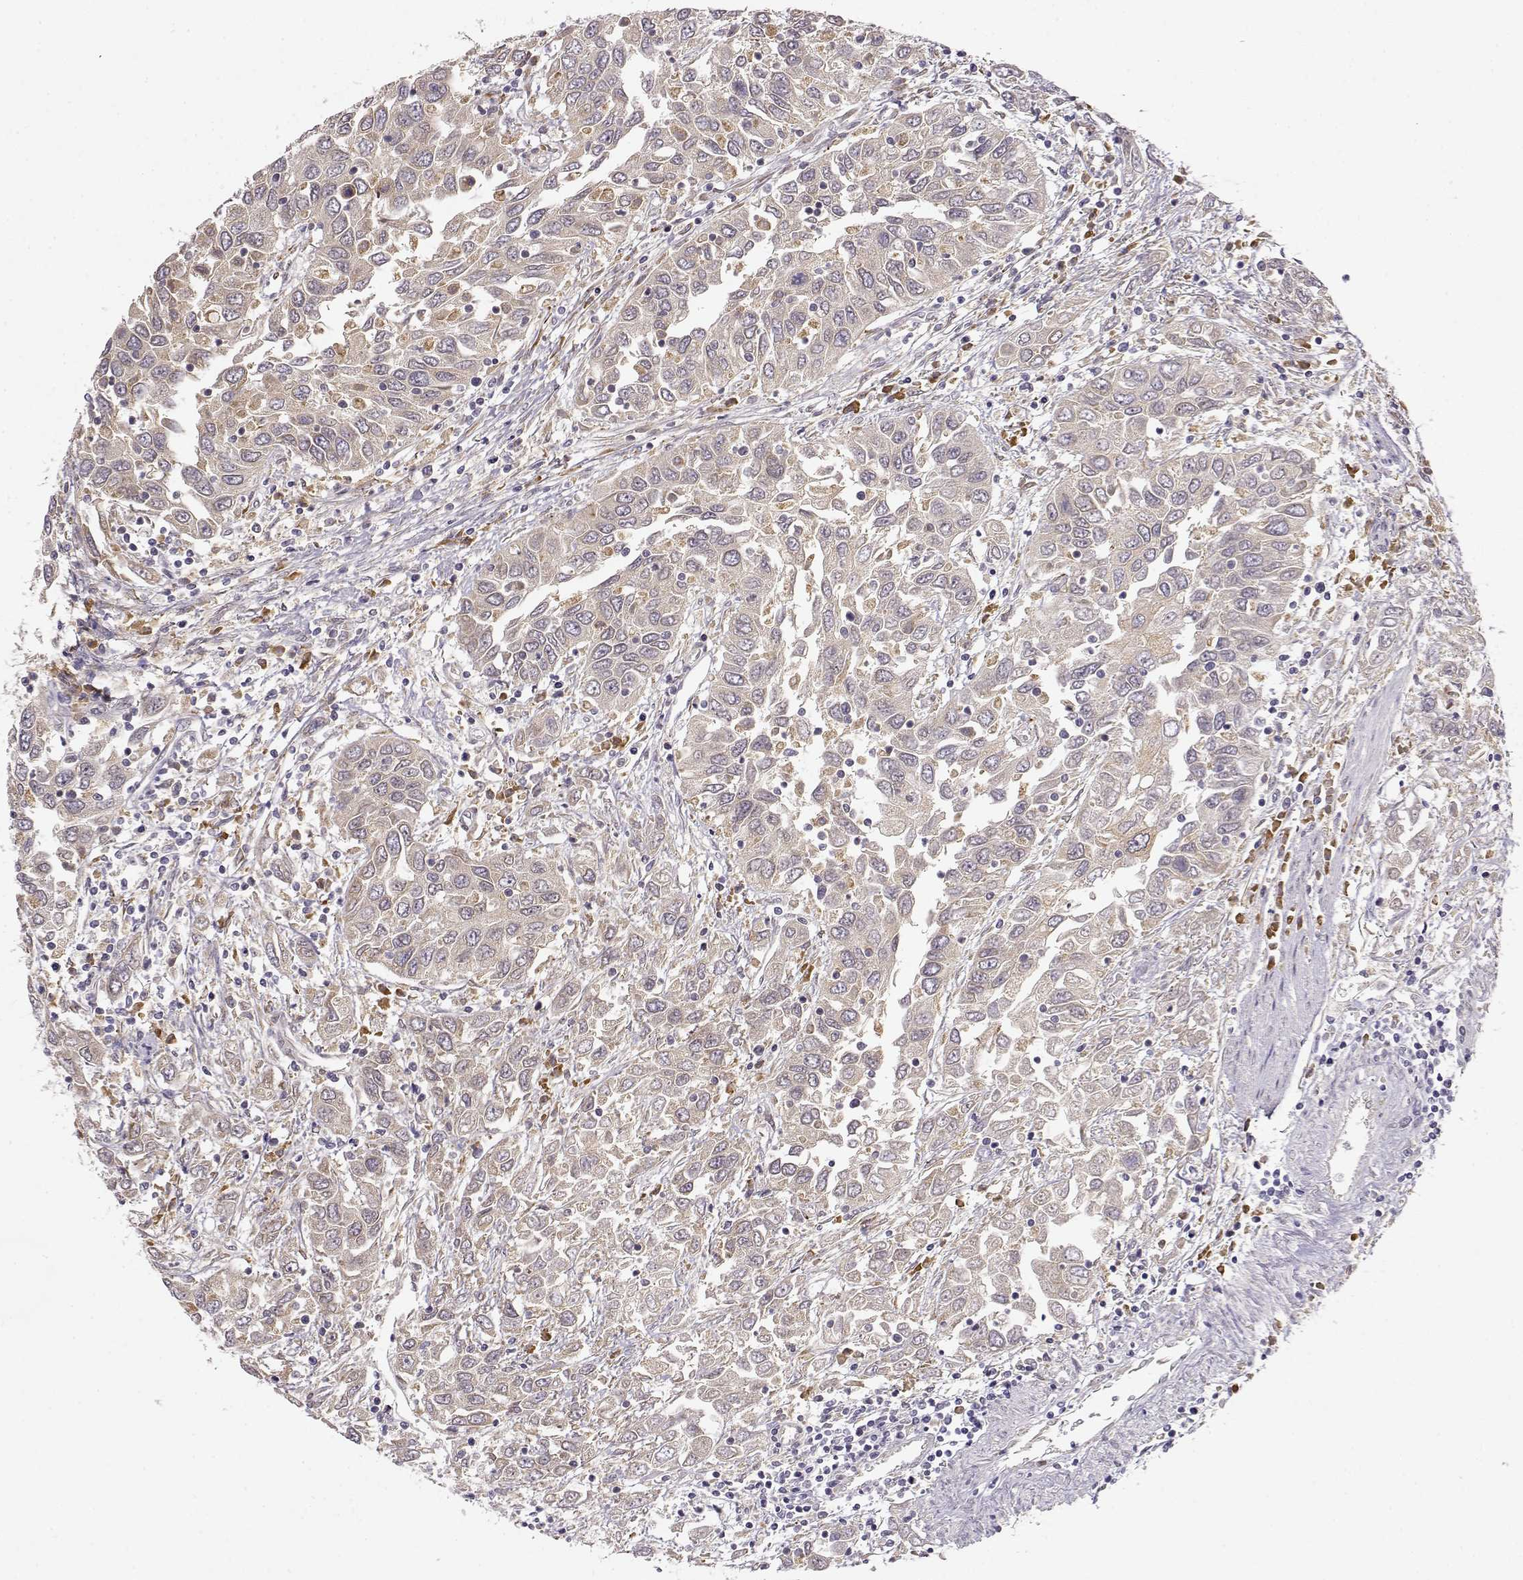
{"staining": {"intensity": "weak", "quantity": "<25%", "location": "cytoplasmic/membranous"}, "tissue": "urothelial cancer", "cell_type": "Tumor cells", "image_type": "cancer", "snomed": [{"axis": "morphology", "description": "Urothelial carcinoma, High grade"}, {"axis": "topography", "description": "Urinary bladder"}], "caption": "Tumor cells are negative for brown protein staining in urothelial carcinoma (high-grade).", "gene": "ERGIC2", "patient": {"sex": "male", "age": 76}}